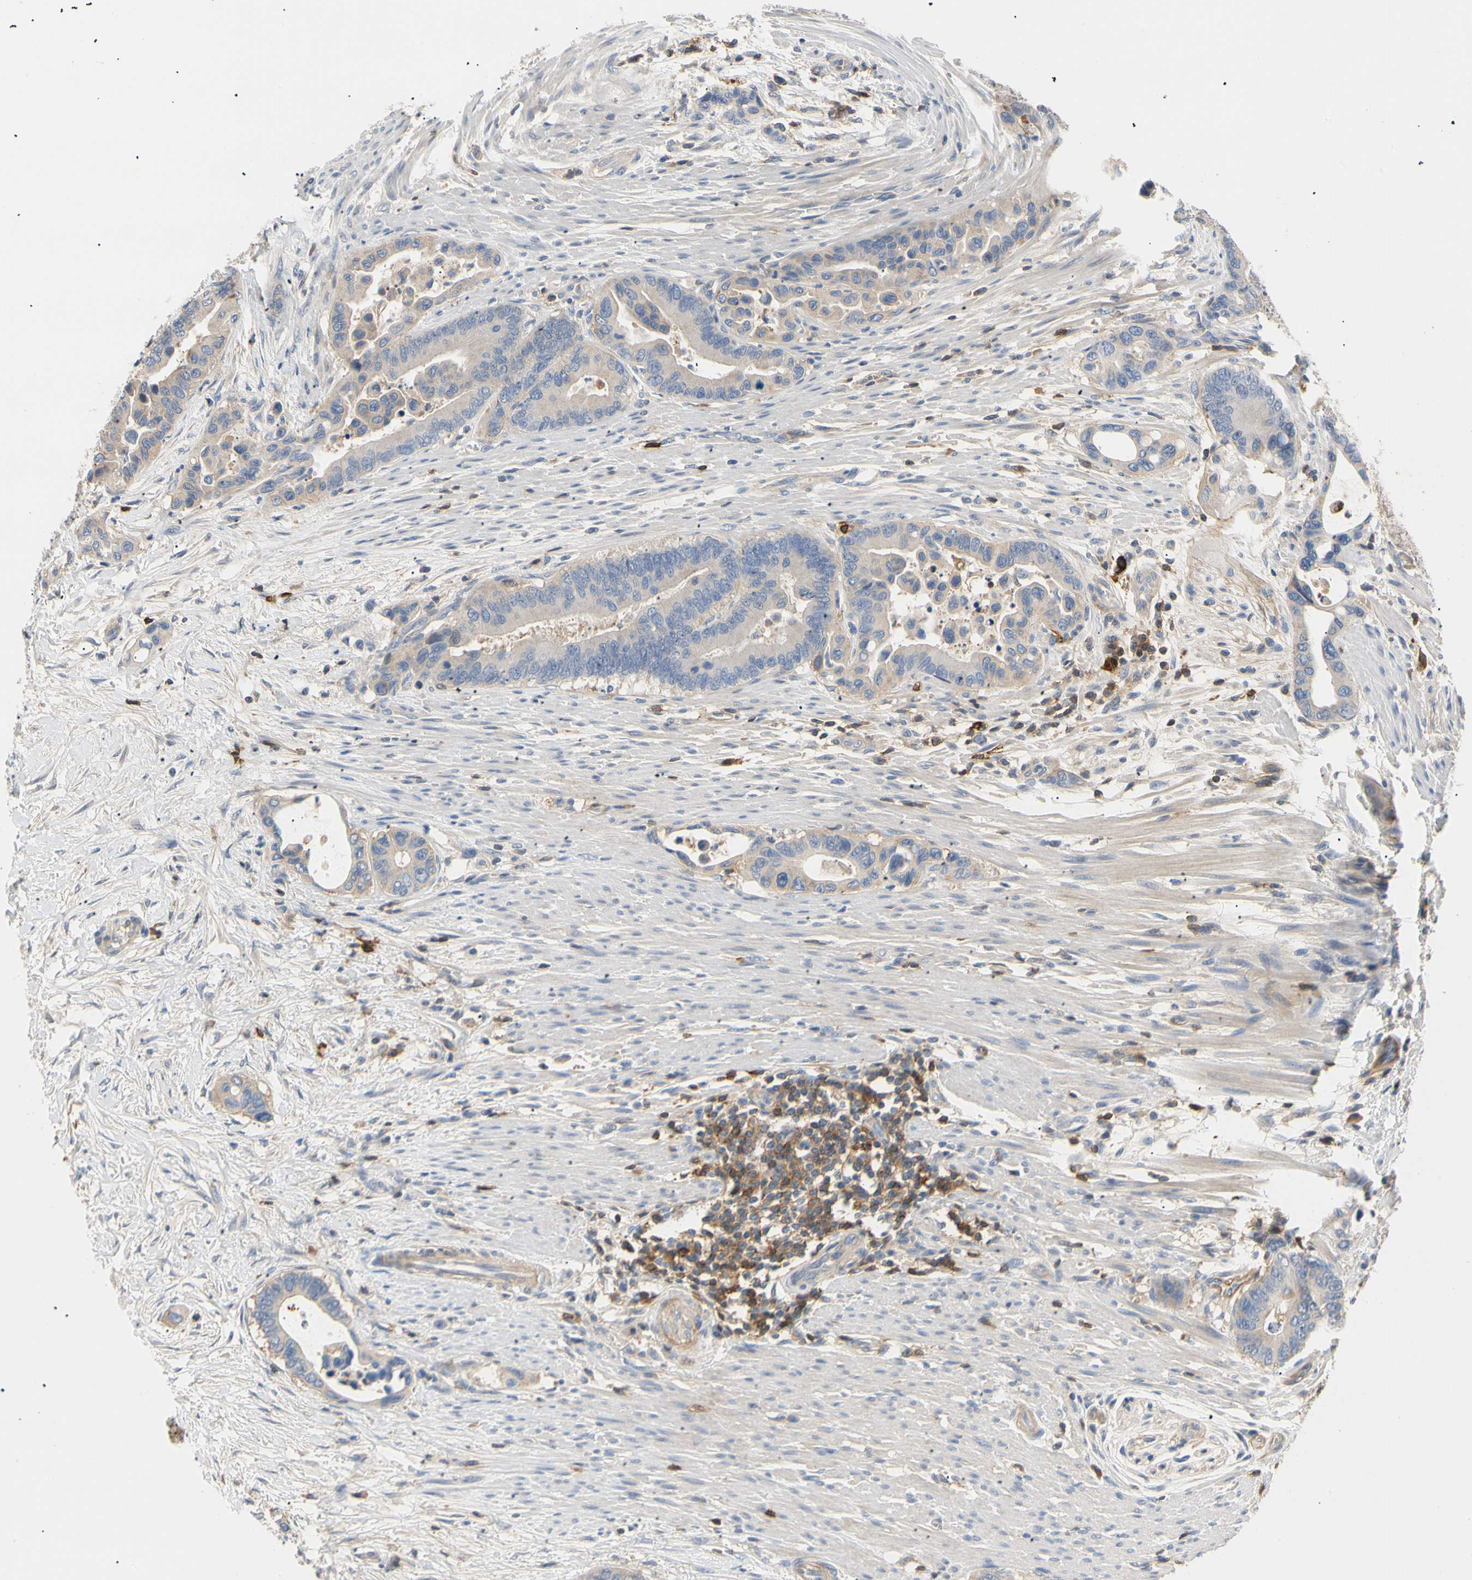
{"staining": {"intensity": "weak", "quantity": ">75%", "location": "cytoplasmic/membranous"}, "tissue": "colorectal cancer", "cell_type": "Tumor cells", "image_type": "cancer", "snomed": [{"axis": "morphology", "description": "Normal tissue, NOS"}, {"axis": "morphology", "description": "Adenocarcinoma, NOS"}, {"axis": "topography", "description": "Colon"}], "caption": "Immunohistochemical staining of human colorectal cancer (adenocarcinoma) demonstrates weak cytoplasmic/membranous protein staining in about >75% of tumor cells. Using DAB (brown) and hematoxylin (blue) stains, captured at high magnification using brightfield microscopy.", "gene": "TNFRSF18", "patient": {"sex": "male", "age": 82}}